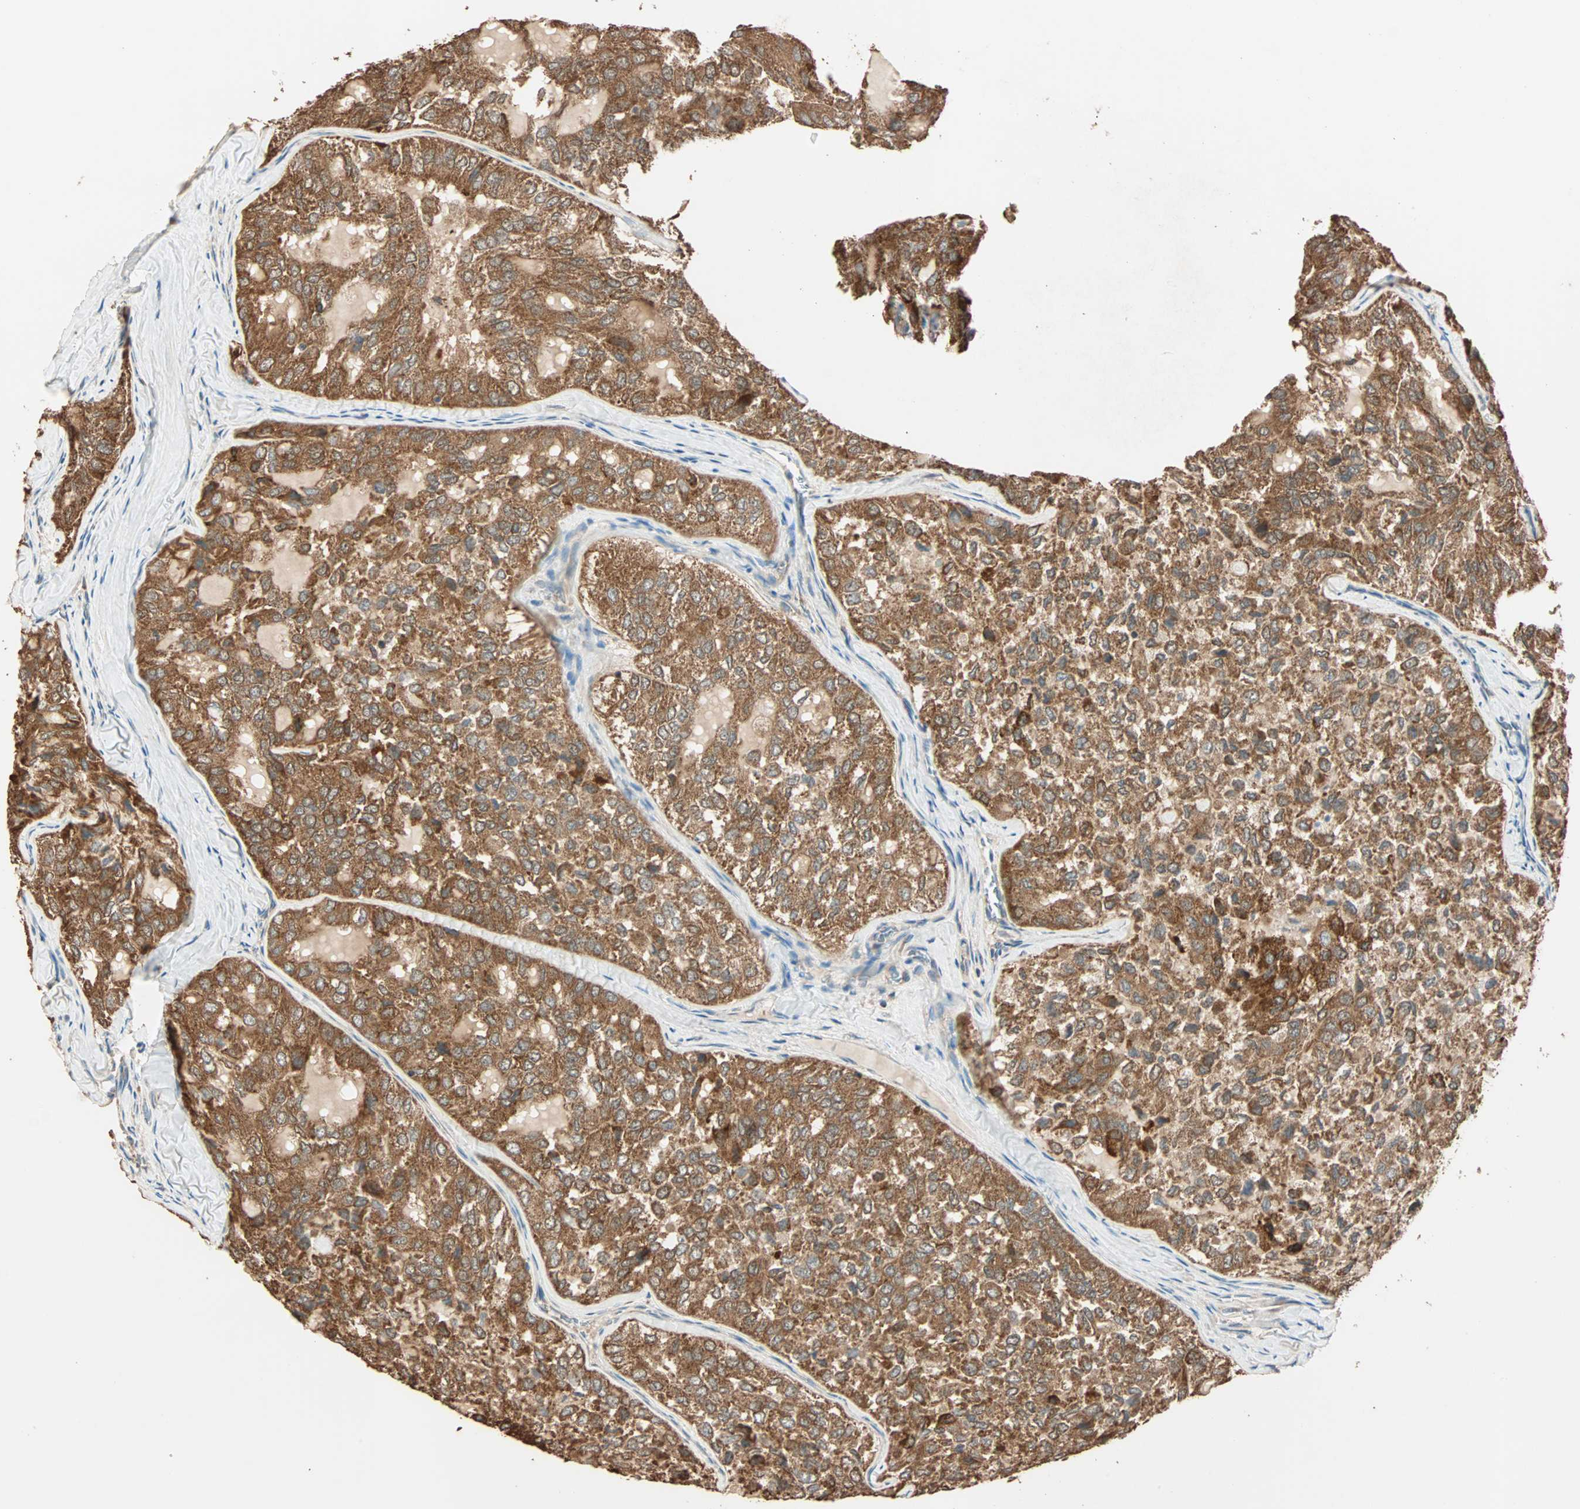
{"staining": {"intensity": "strong", "quantity": ">75%", "location": "cytoplasmic/membranous"}, "tissue": "thyroid cancer", "cell_type": "Tumor cells", "image_type": "cancer", "snomed": [{"axis": "morphology", "description": "Follicular adenoma carcinoma, NOS"}, {"axis": "topography", "description": "Thyroid gland"}], "caption": "Immunohistochemistry image of neoplastic tissue: thyroid cancer stained using IHC reveals high levels of strong protein expression localized specifically in the cytoplasmic/membranous of tumor cells, appearing as a cytoplasmic/membranous brown color.", "gene": "EIF4G2", "patient": {"sex": "male", "age": 75}}